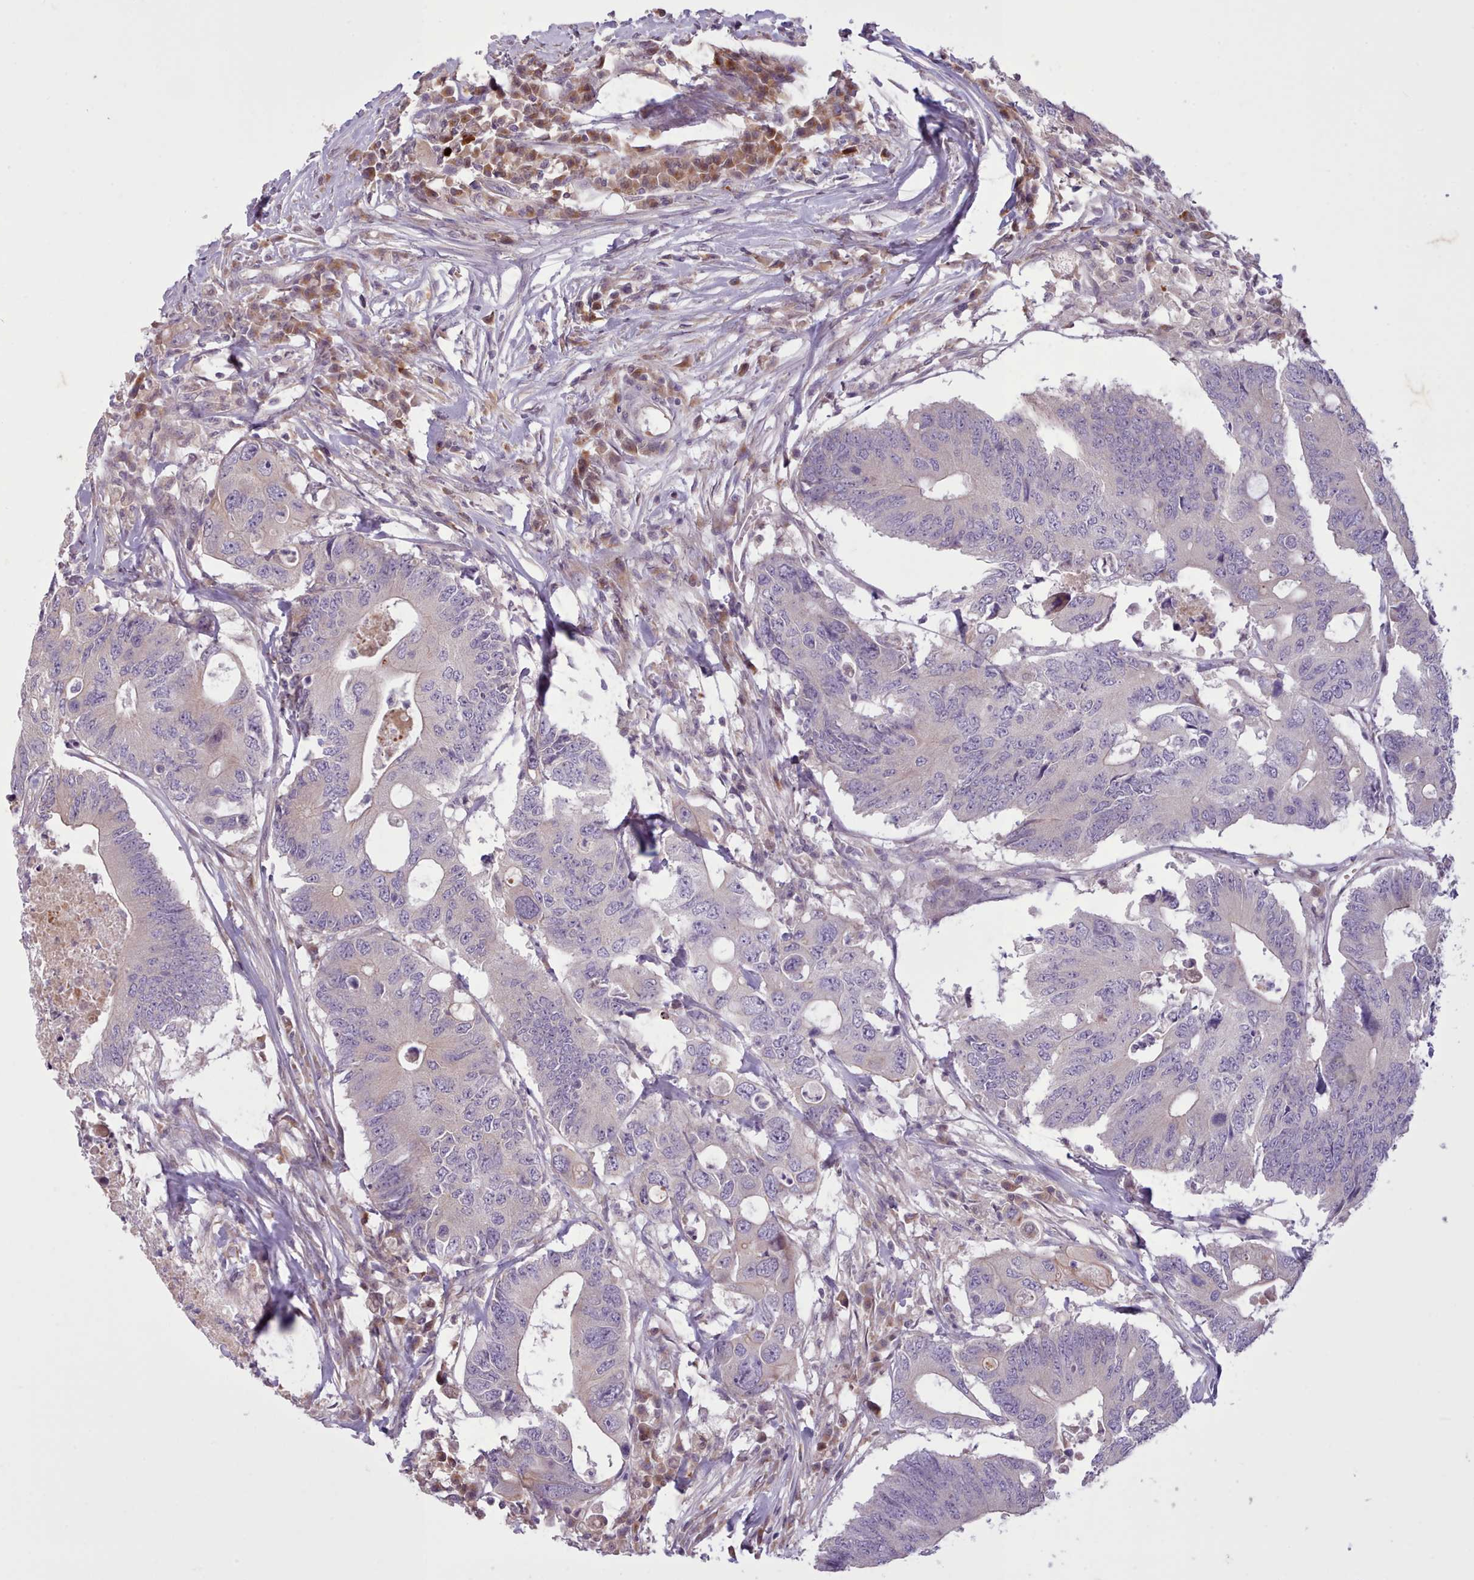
{"staining": {"intensity": "weak", "quantity": "<25%", "location": "cytoplasmic/membranous"}, "tissue": "colorectal cancer", "cell_type": "Tumor cells", "image_type": "cancer", "snomed": [{"axis": "morphology", "description": "Adenocarcinoma, NOS"}, {"axis": "topography", "description": "Colon"}], "caption": "IHC photomicrograph of human colorectal cancer stained for a protein (brown), which shows no staining in tumor cells.", "gene": "NMRK1", "patient": {"sex": "male", "age": 71}}